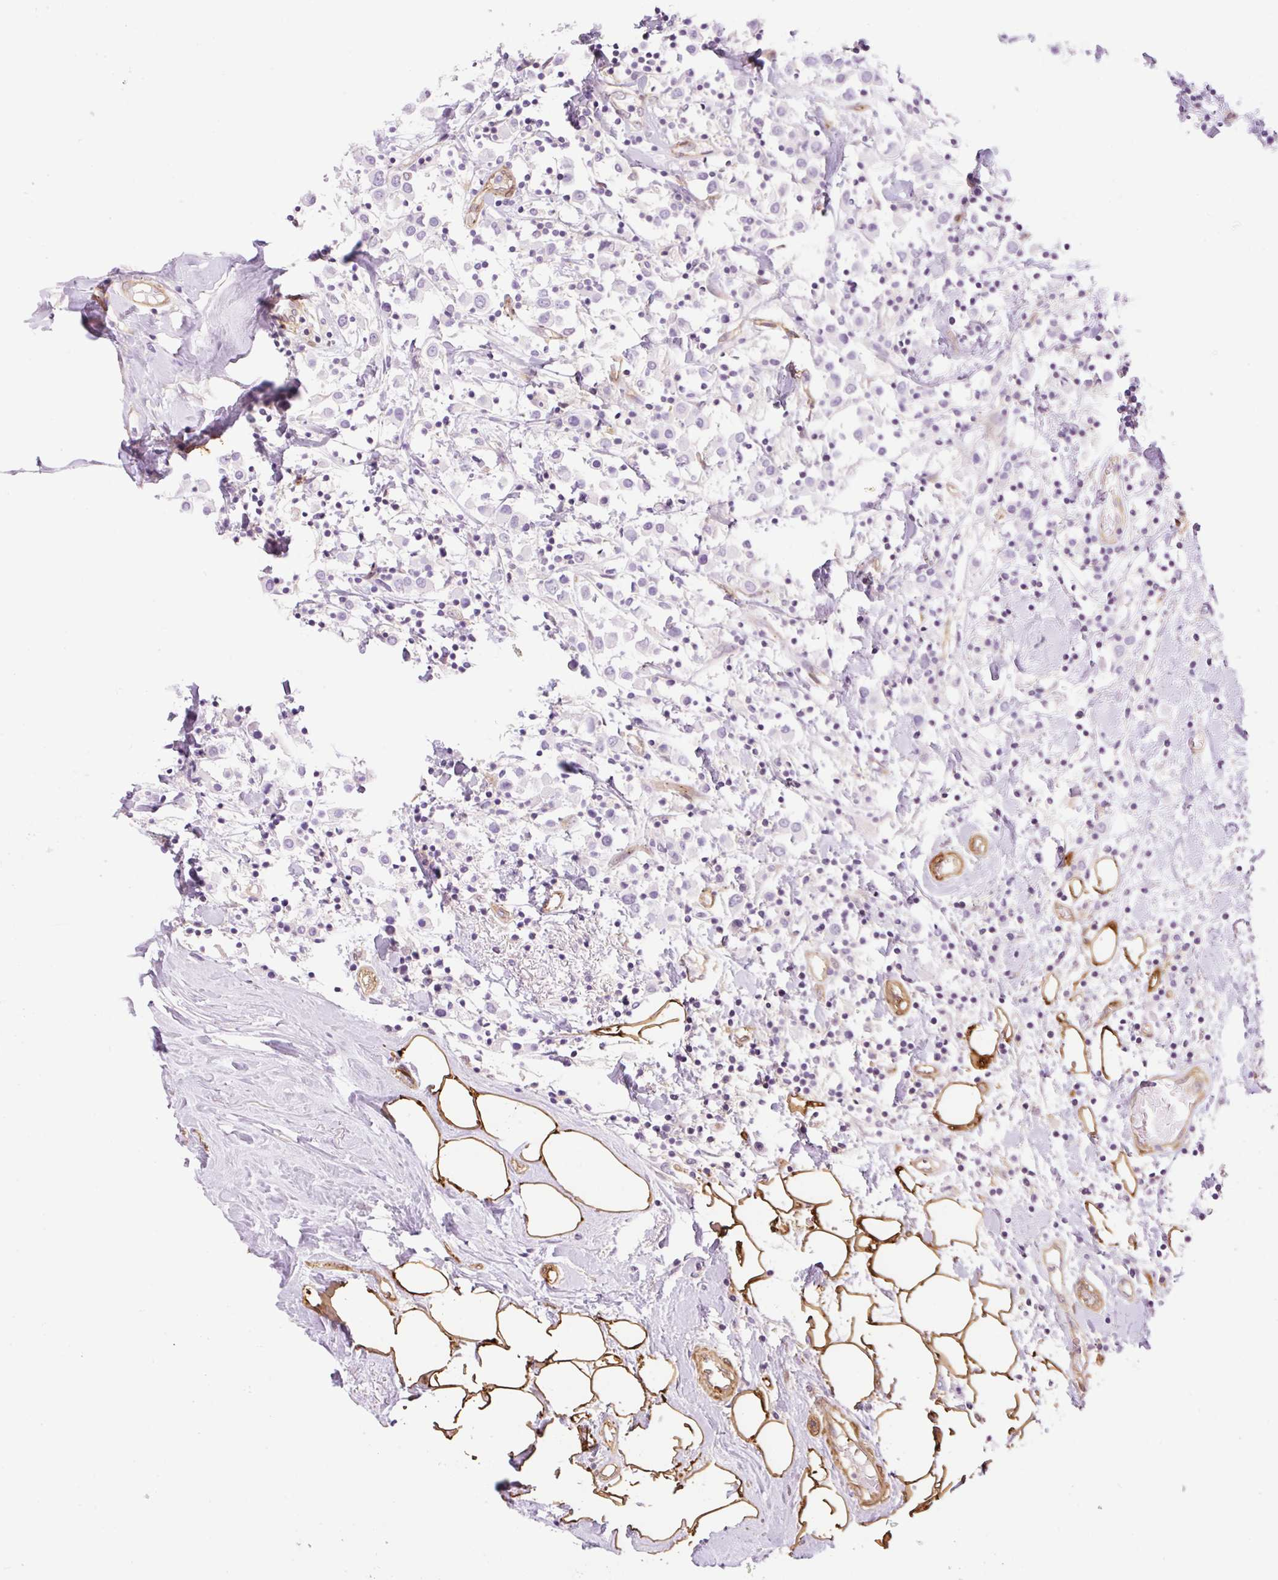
{"staining": {"intensity": "negative", "quantity": "none", "location": "none"}, "tissue": "breast cancer", "cell_type": "Tumor cells", "image_type": "cancer", "snomed": [{"axis": "morphology", "description": "Duct carcinoma"}, {"axis": "topography", "description": "Breast"}], "caption": "An immunohistochemistry (IHC) photomicrograph of breast cancer (invasive ductal carcinoma) is shown. There is no staining in tumor cells of breast cancer (invasive ductal carcinoma).", "gene": "EHD3", "patient": {"sex": "female", "age": 61}}